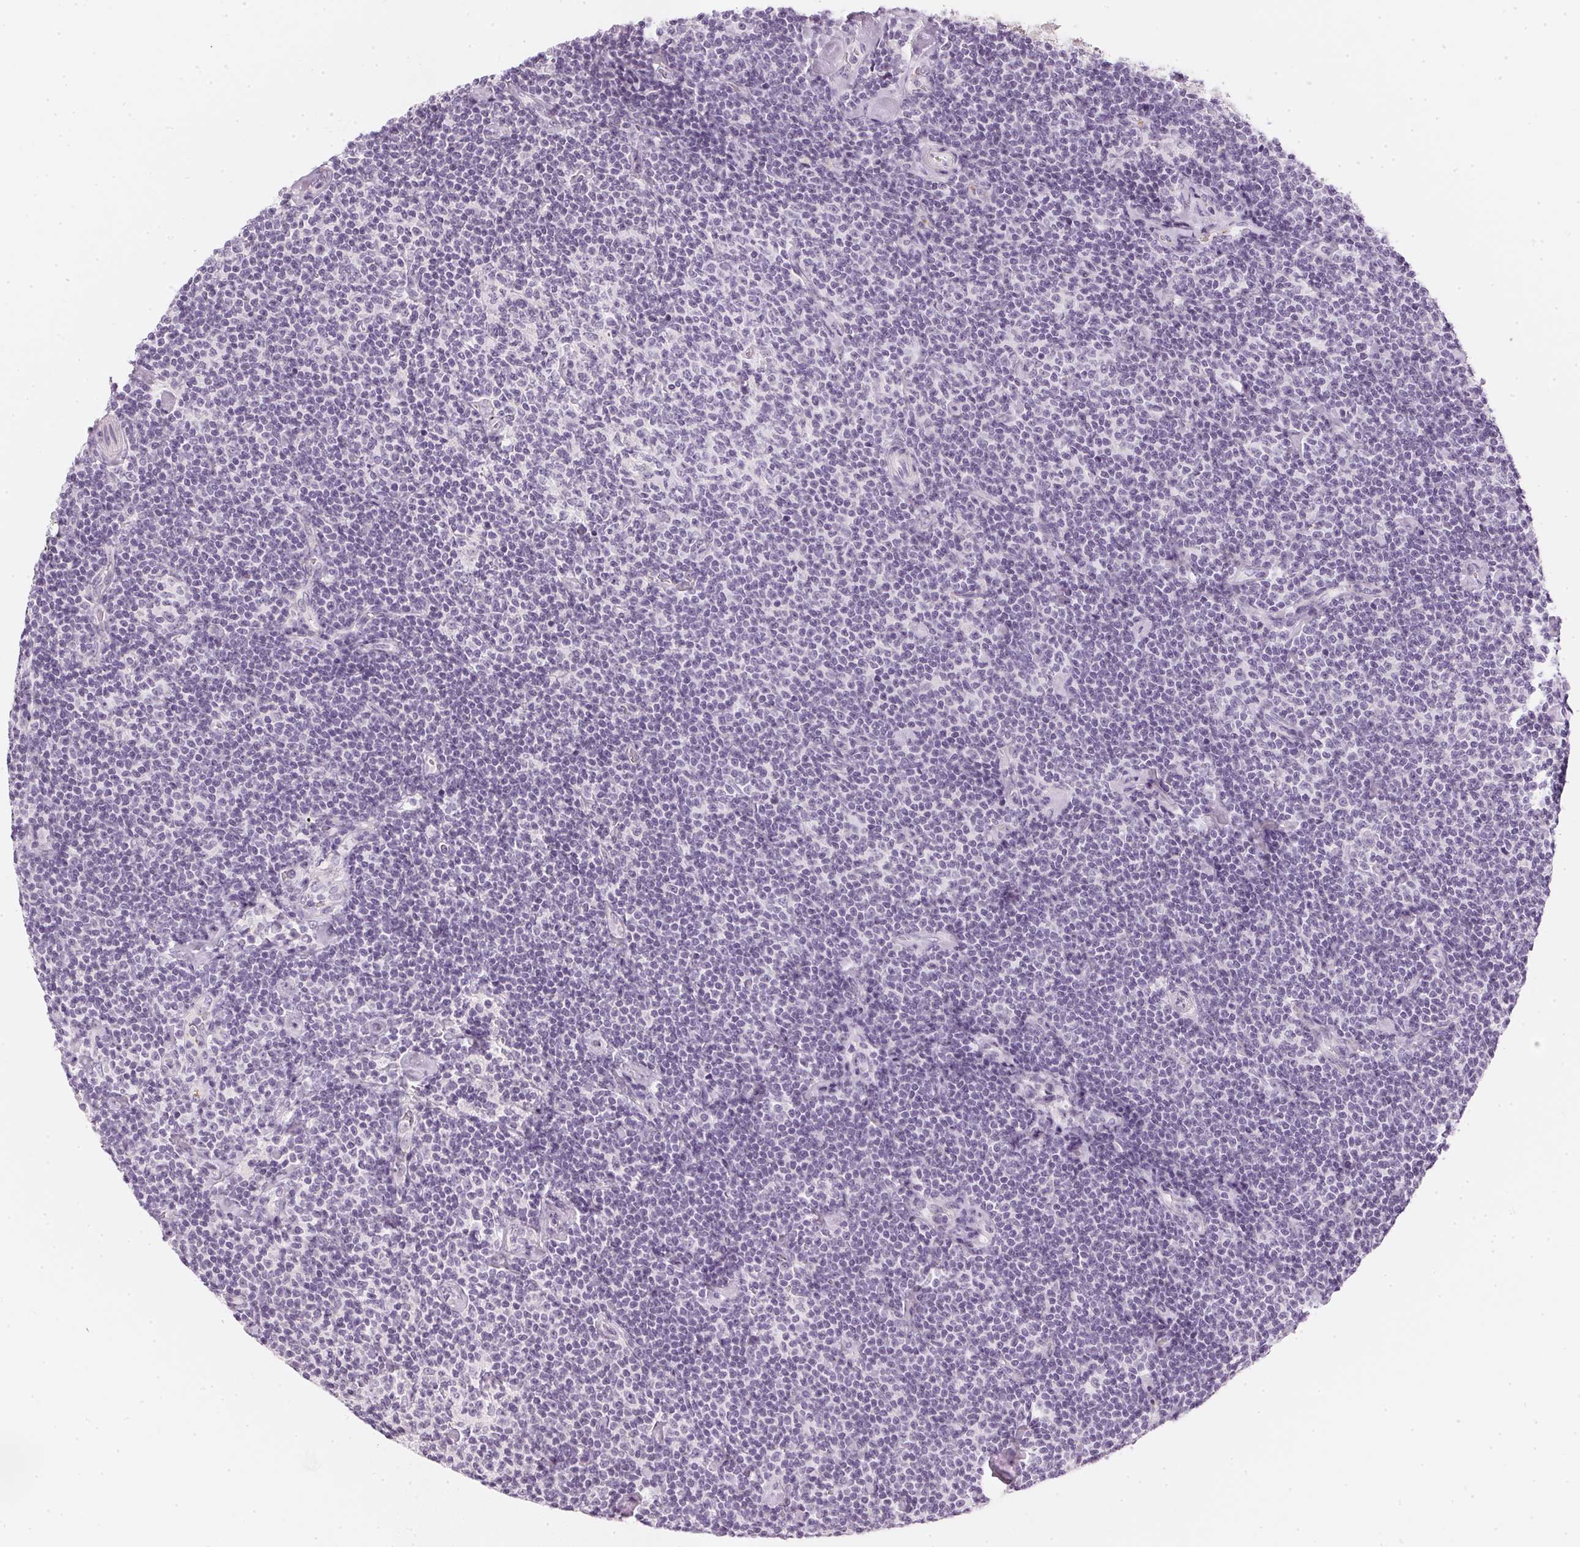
{"staining": {"intensity": "negative", "quantity": "none", "location": "none"}, "tissue": "lymphoma", "cell_type": "Tumor cells", "image_type": "cancer", "snomed": [{"axis": "morphology", "description": "Malignant lymphoma, non-Hodgkin's type, Low grade"}, {"axis": "topography", "description": "Lymph node"}], "caption": "This micrograph is of malignant lymphoma, non-Hodgkin's type (low-grade) stained with immunohistochemistry to label a protein in brown with the nuclei are counter-stained blue. There is no positivity in tumor cells.", "gene": "CHST4", "patient": {"sex": "male", "age": 81}}